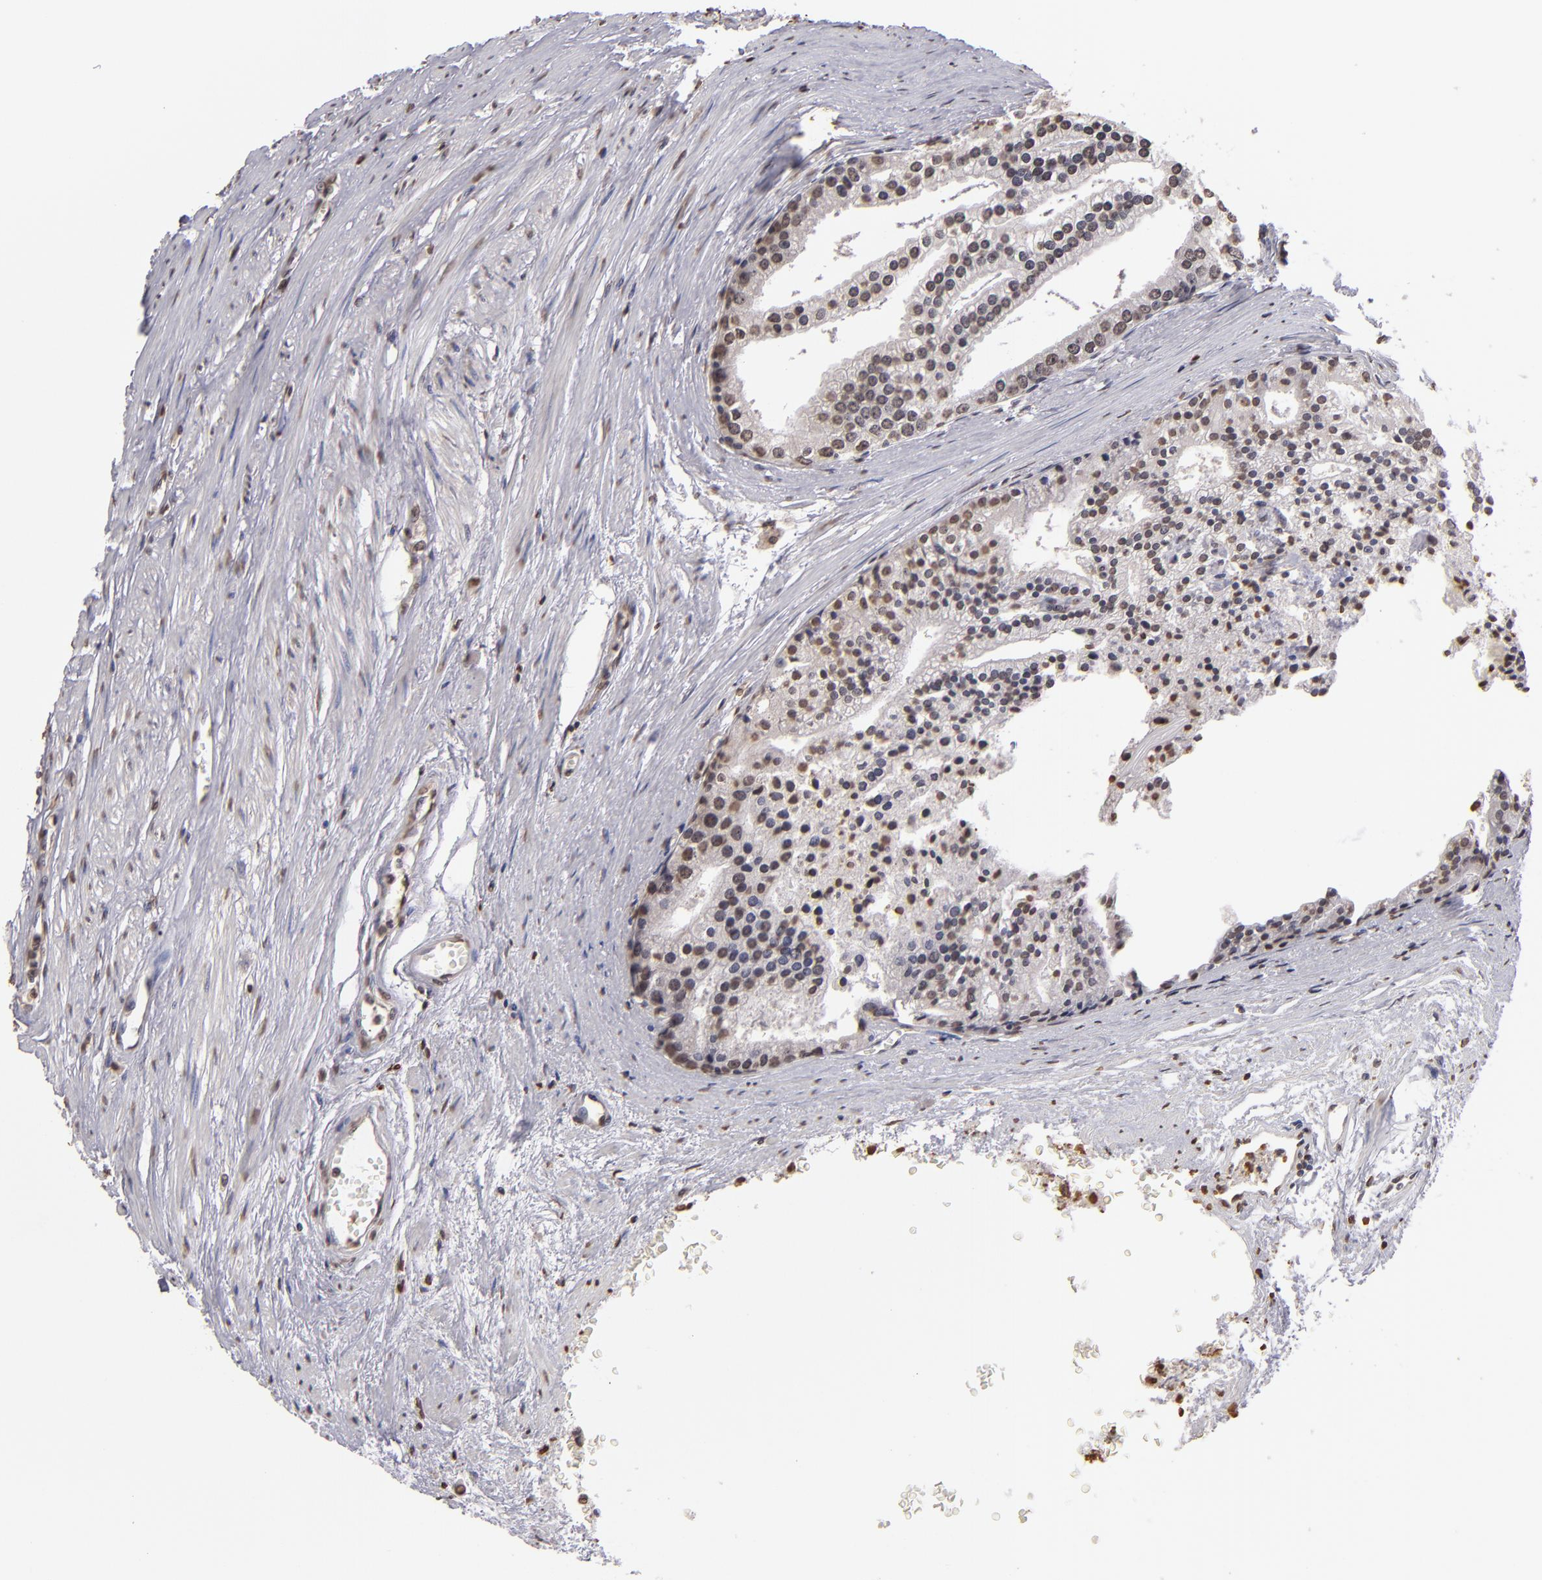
{"staining": {"intensity": "weak", "quantity": "25%-75%", "location": "nuclear"}, "tissue": "prostate cancer", "cell_type": "Tumor cells", "image_type": "cancer", "snomed": [{"axis": "morphology", "description": "Adenocarcinoma, High grade"}, {"axis": "topography", "description": "Prostate"}], "caption": "This photomicrograph shows immunohistochemistry staining of adenocarcinoma (high-grade) (prostate), with low weak nuclear positivity in approximately 25%-75% of tumor cells.", "gene": "LBX1", "patient": {"sex": "male", "age": 56}}